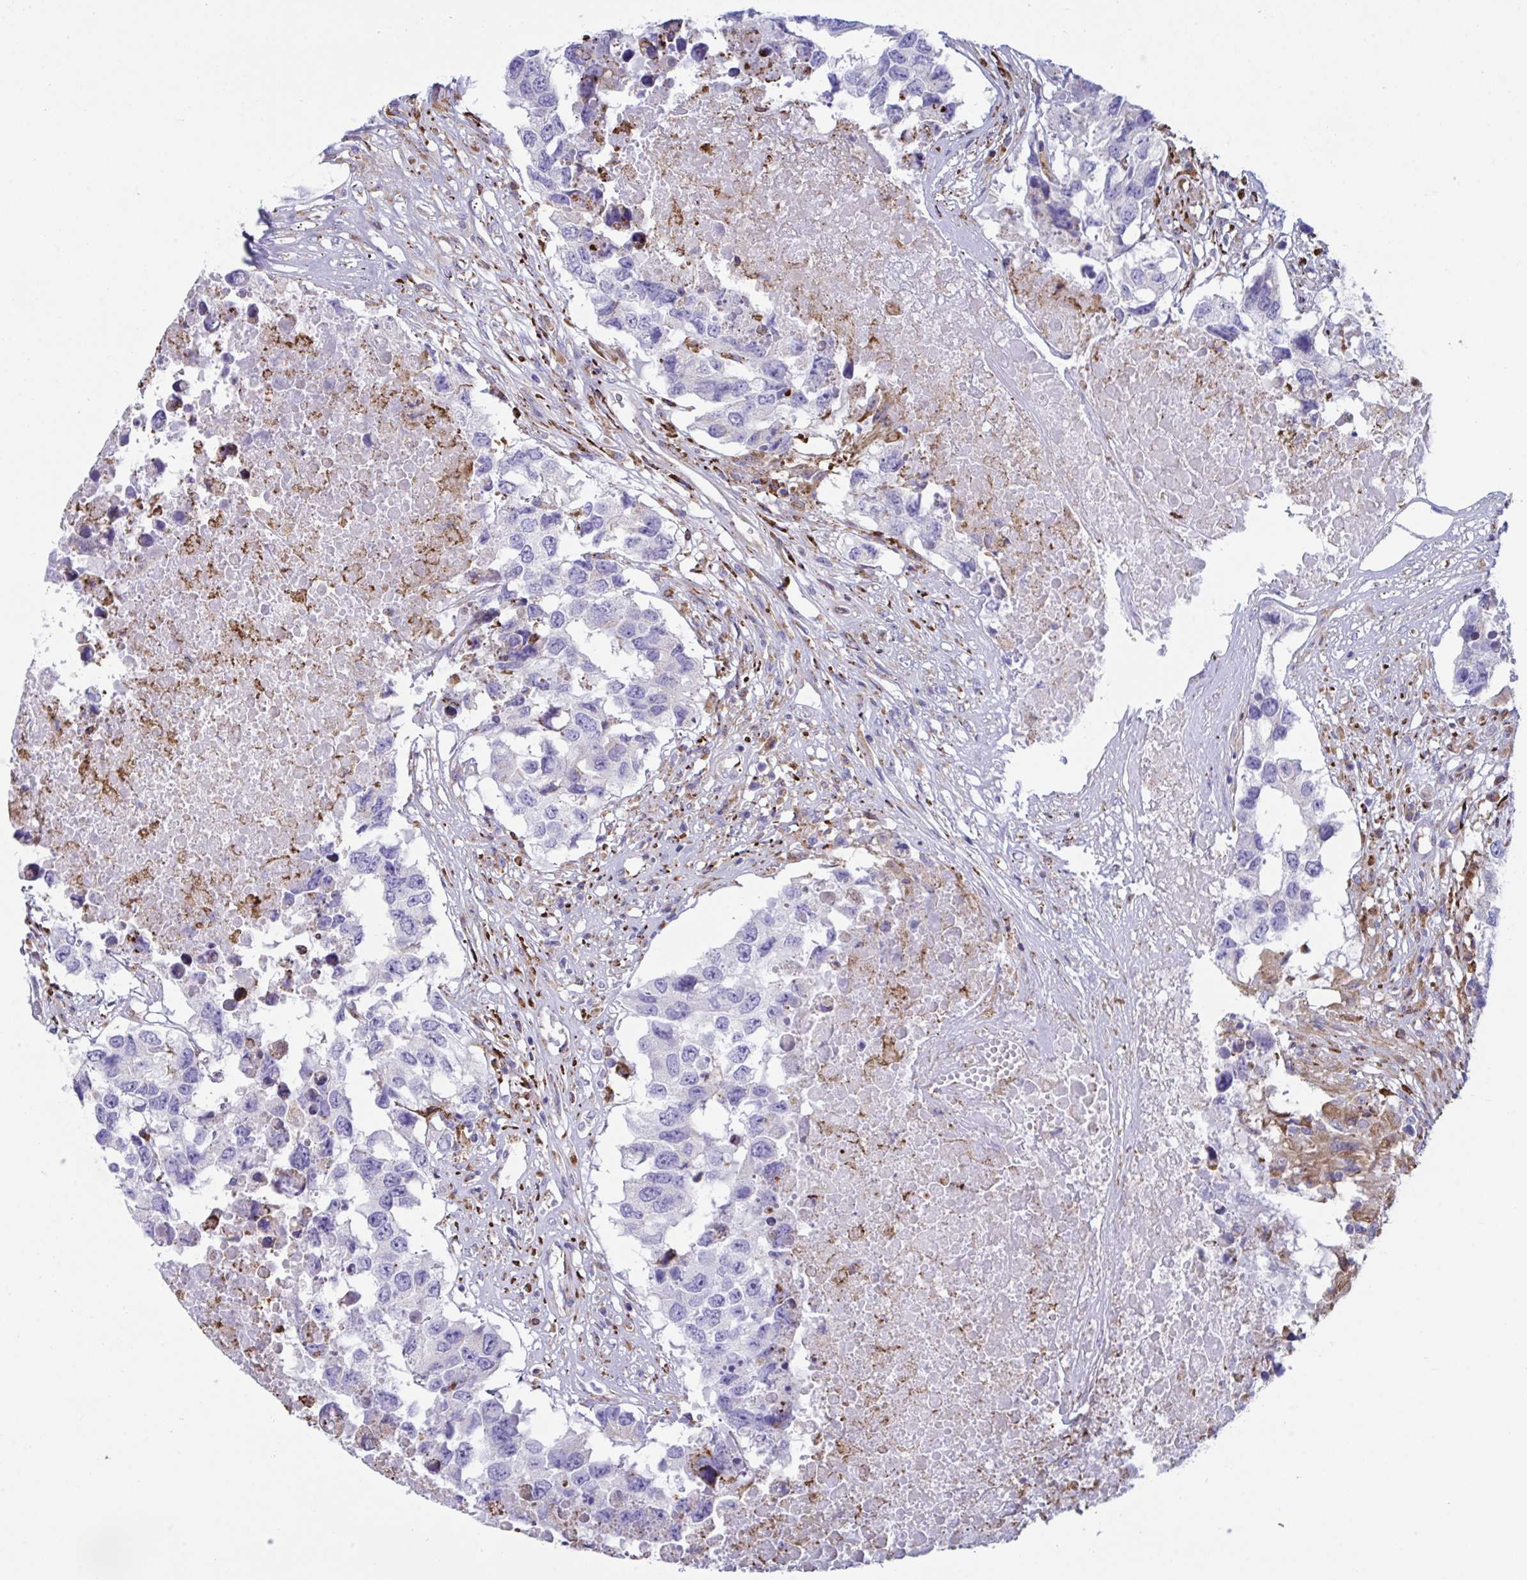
{"staining": {"intensity": "negative", "quantity": "none", "location": "none"}, "tissue": "testis cancer", "cell_type": "Tumor cells", "image_type": "cancer", "snomed": [{"axis": "morphology", "description": "Carcinoma, Embryonal, NOS"}, {"axis": "topography", "description": "Testis"}], "caption": "High magnification brightfield microscopy of testis embryonal carcinoma stained with DAB (brown) and counterstained with hematoxylin (blue): tumor cells show no significant staining.", "gene": "PEAK3", "patient": {"sex": "male", "age": 83}}